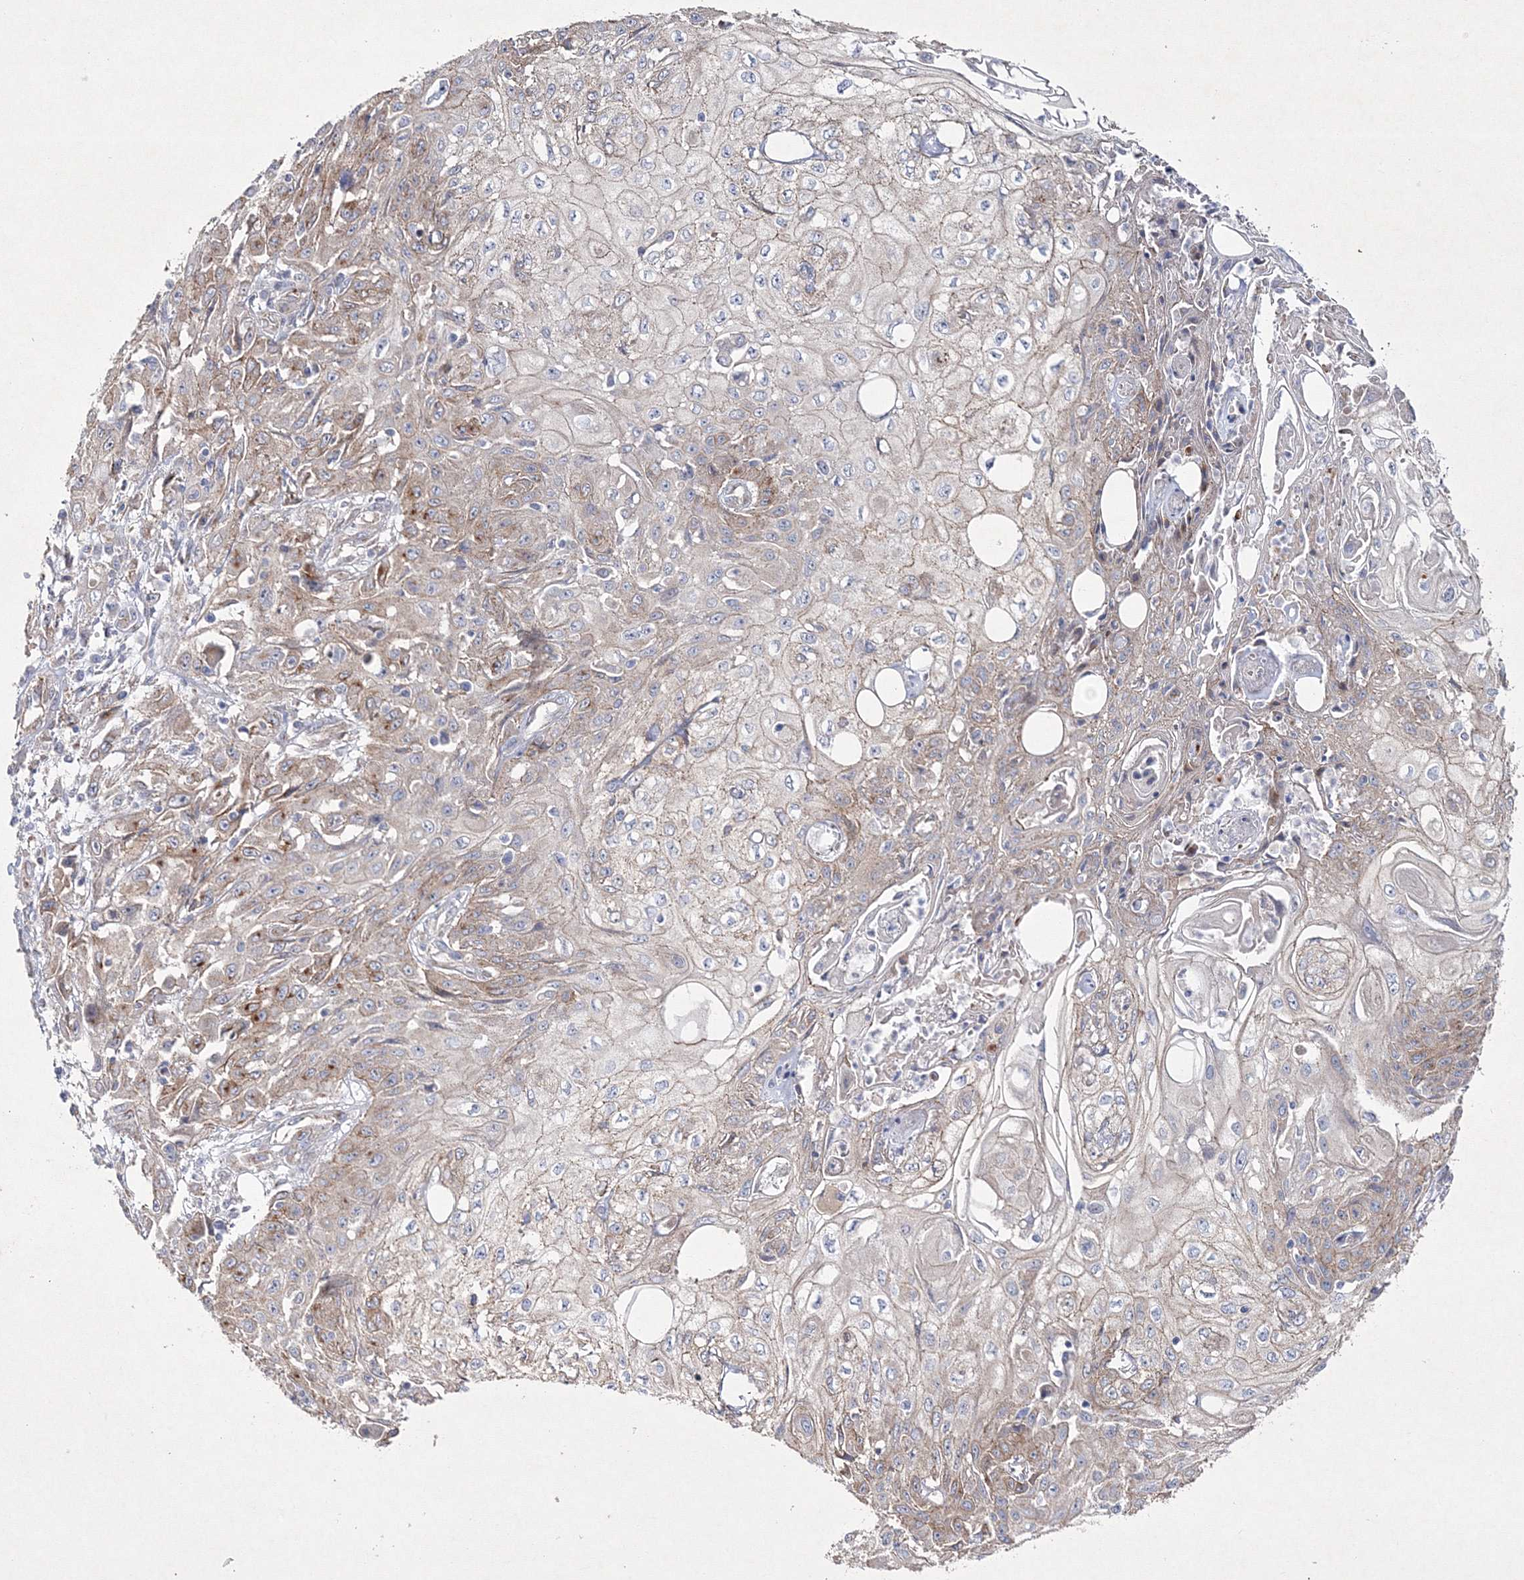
{"staining": {"intensity": "weak", "quantity": "<25%", "location": "cytoplasmic/membranous"}, "tissue": "skin cancer", "cell_type": "Tumor cells", "image_type": "cancer", "snomed": [{"axis": "morphology", "description": "Squamous cell carcinoma, NOS"}, {"axis": "morphology", "description": "Squamous cell carcinoma, metastatic, NOS"}, {"axis": "topography", "description": "Skin"}, {"axis": "topography", "description": "Lymph node"}], "caption": "Skin squamous cell carcinoma was stained to show a protein in brown. There is no significant positivity in tumor cells.", "gene": "NAA40", "patient": {"sex": "male", "age": 75}}